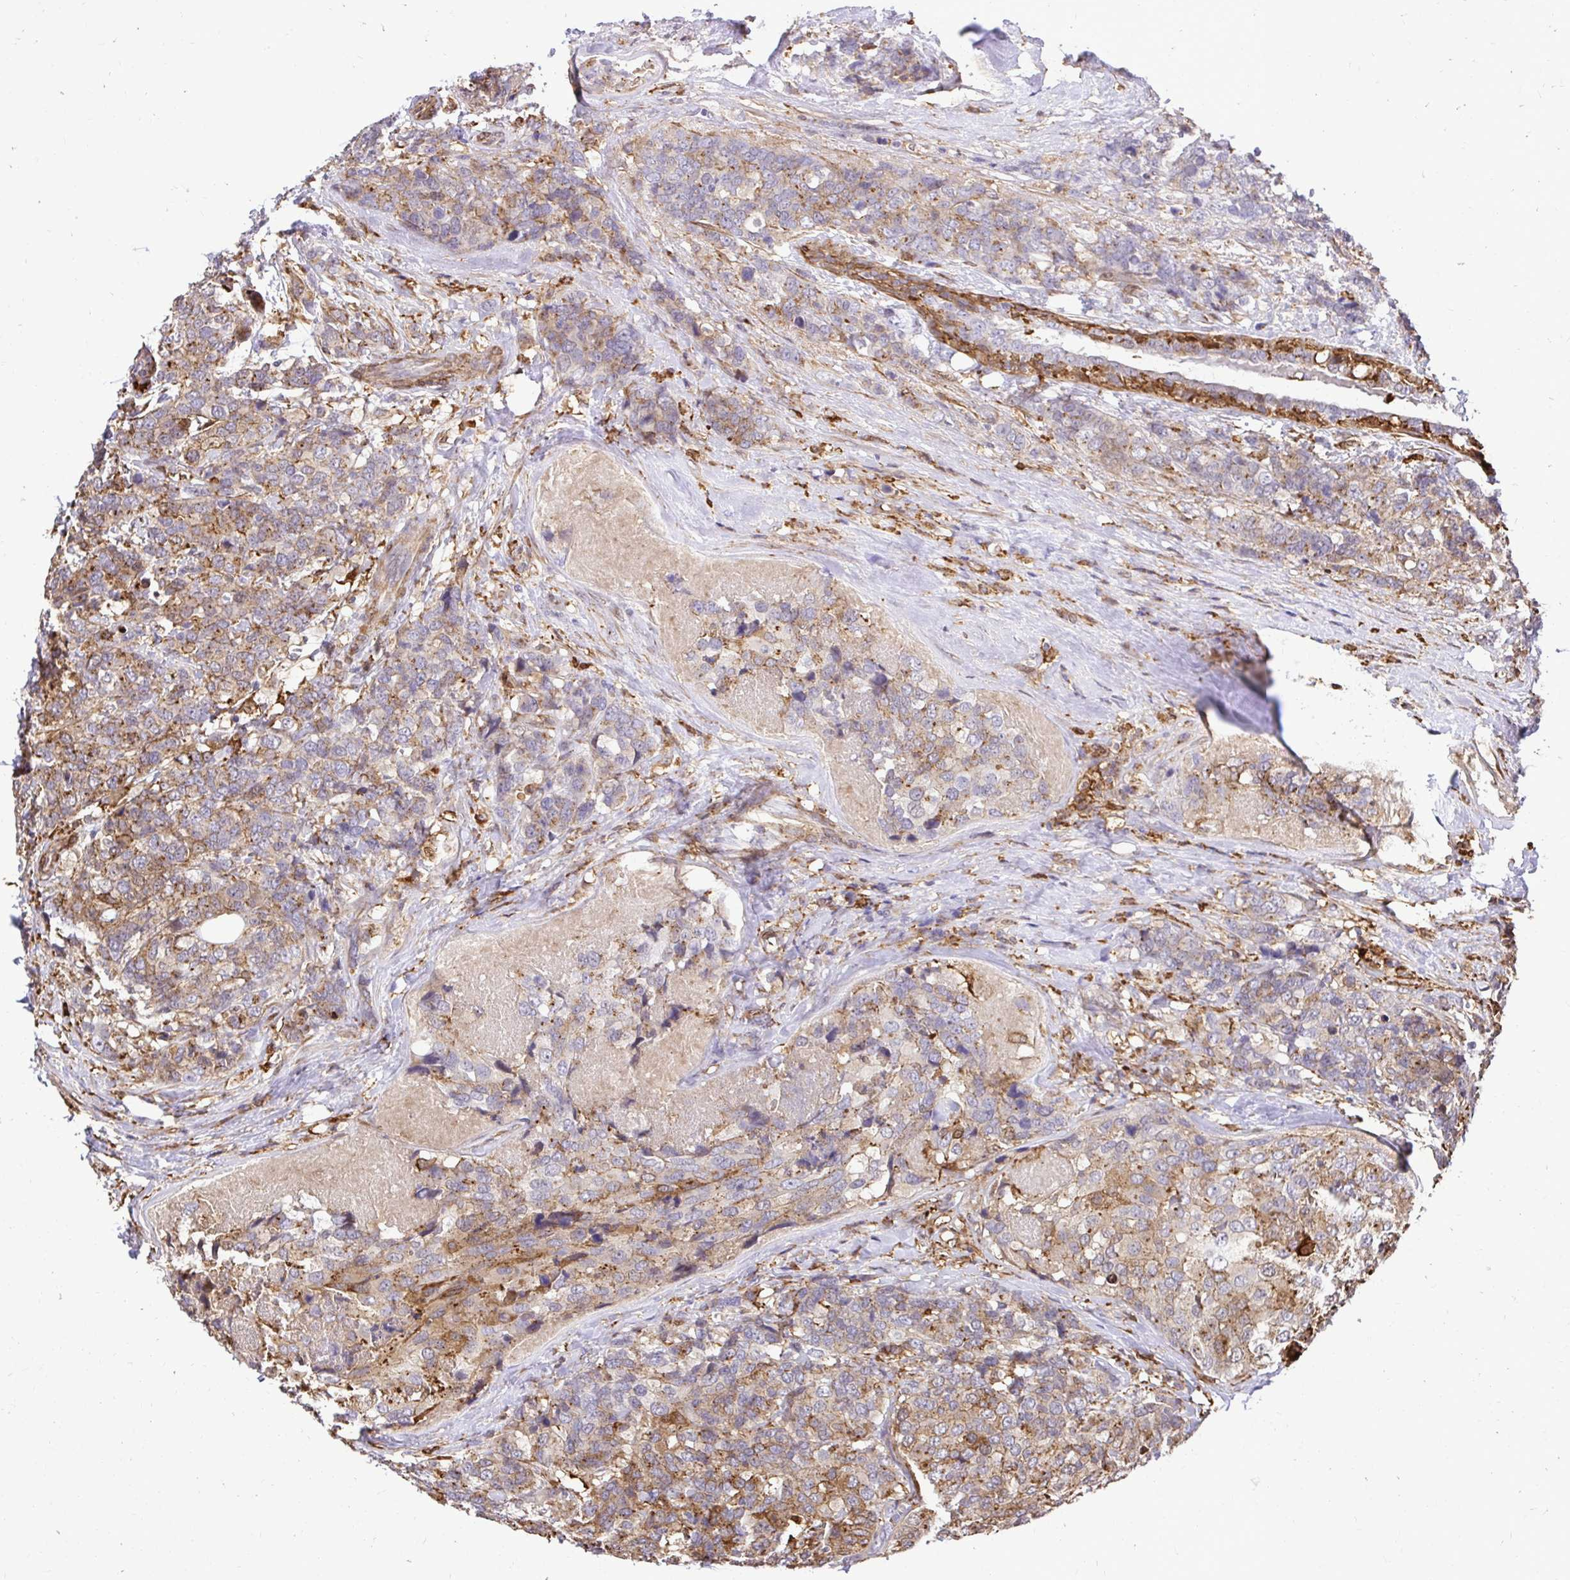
{"staining": {"intensity": "weak", "quantity": ">75%", "location": "cytoplasmic/membranous"}, "tissue": "breast cancer", "cell_type": "Tumor cells", "image_type": "cancer", "snomed": [{"axis": "morphology", "description": "Lobular carcinoma"}, {"axis": "topography", "description": "Breast"}], "caption": "Immunohistochemical staining of lobular carcinoma (breast) exhibits weak cytoplasmic/membranous protein positivity in approximately >75% of tumor cells. (DAB (3,3'-diaminobenzidine) = brown stain, brightfield microscopy at high magnification).", "gene": "GSN", "patient": {"sex": "female", "age": 59}}